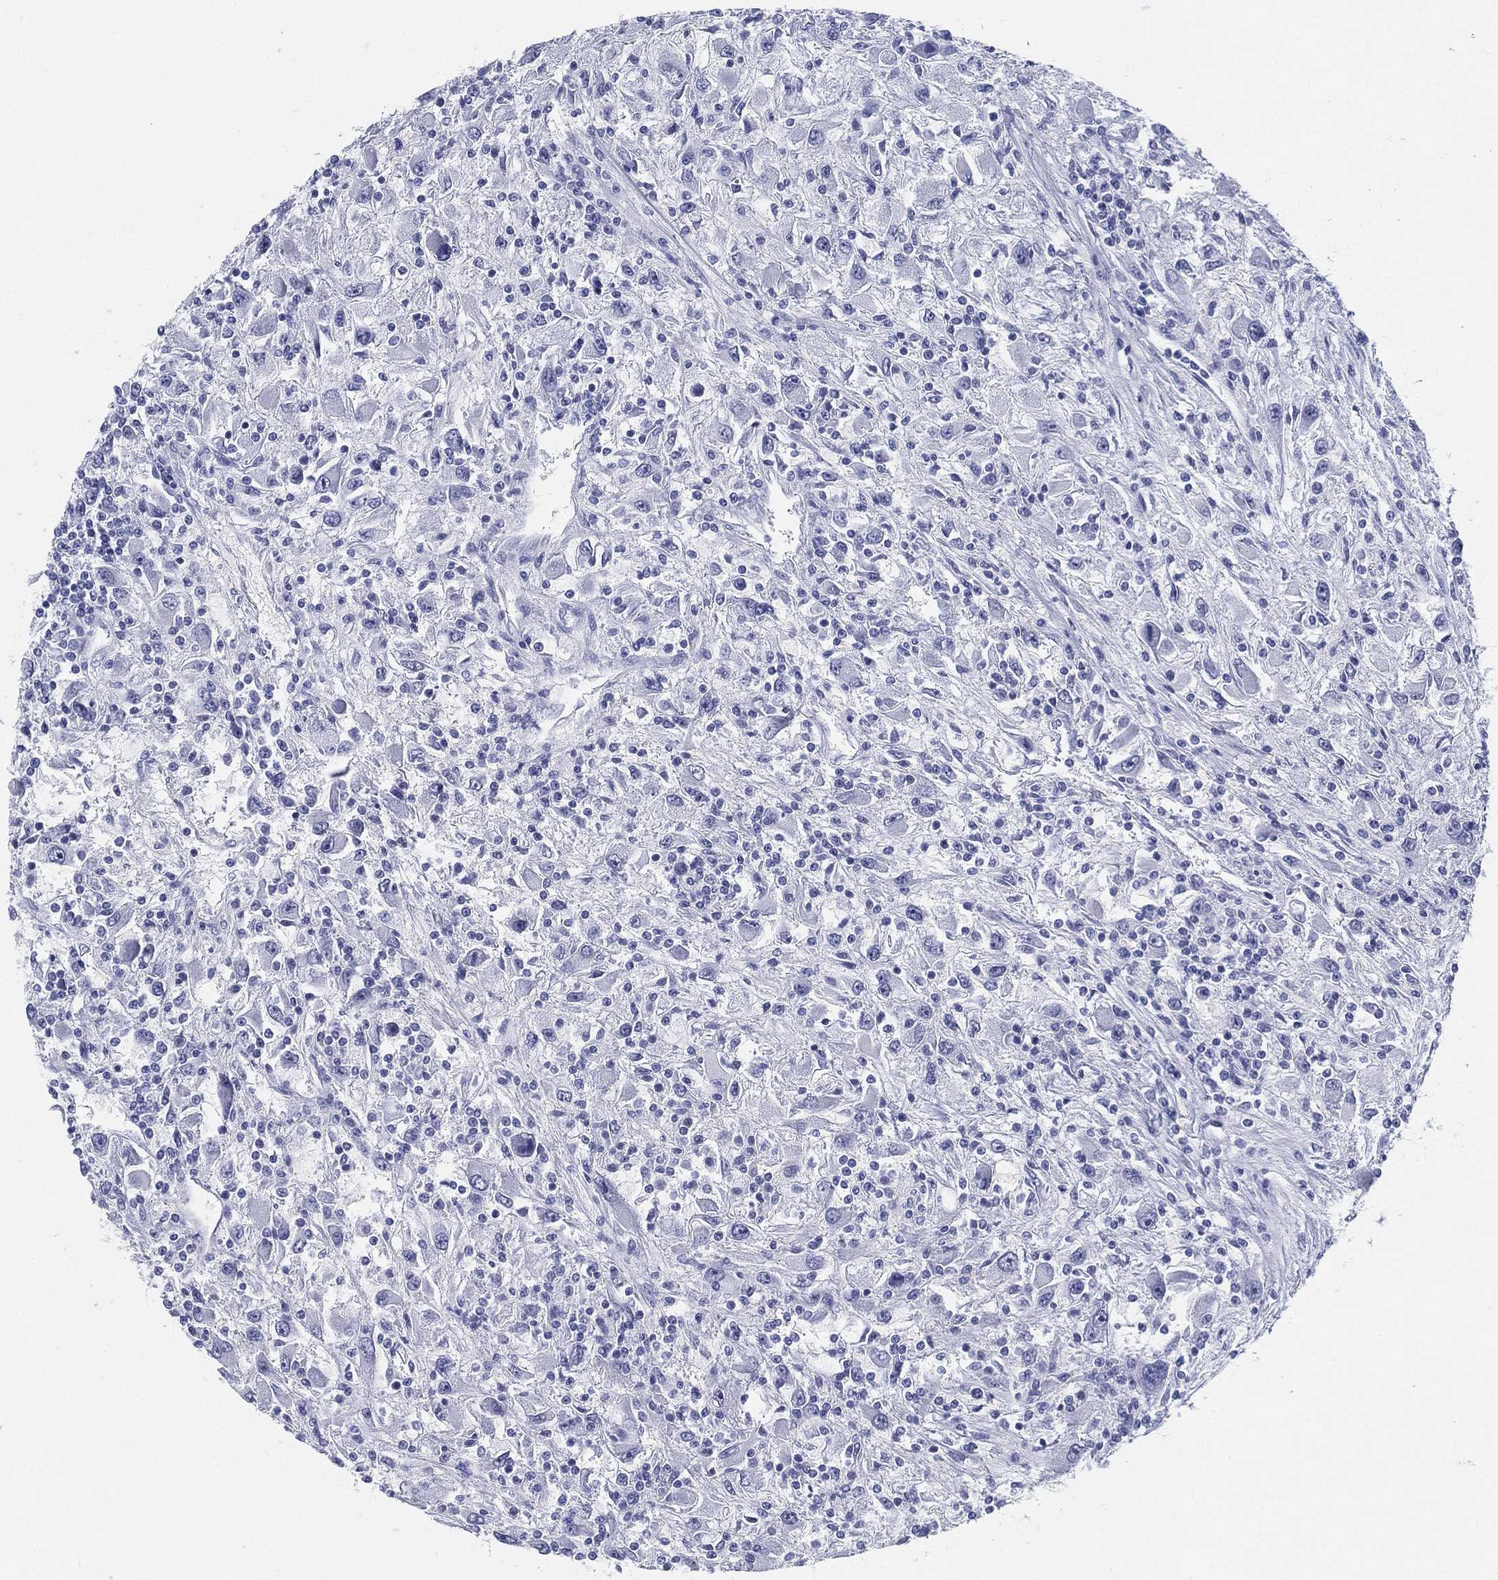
{"staining": {"intensity": "negative", "quantity": "none", "location": "none"}, "tissue": "renal cancer", "cell_type": "Tumor cells", "image_type": "cancer", "snomed": [{"axis": "morphology", "description": "Adenocarcinoma, NOS"}, {"axis": "topography", "description": "Kidney"}], "caption": "Immunohistochemical staining of human renal cancer (adenocarcinoma) displays no significant expression in tumor cells.", "gene": "ATP1B2", "patient": {"sex": "female", "age": 67}}